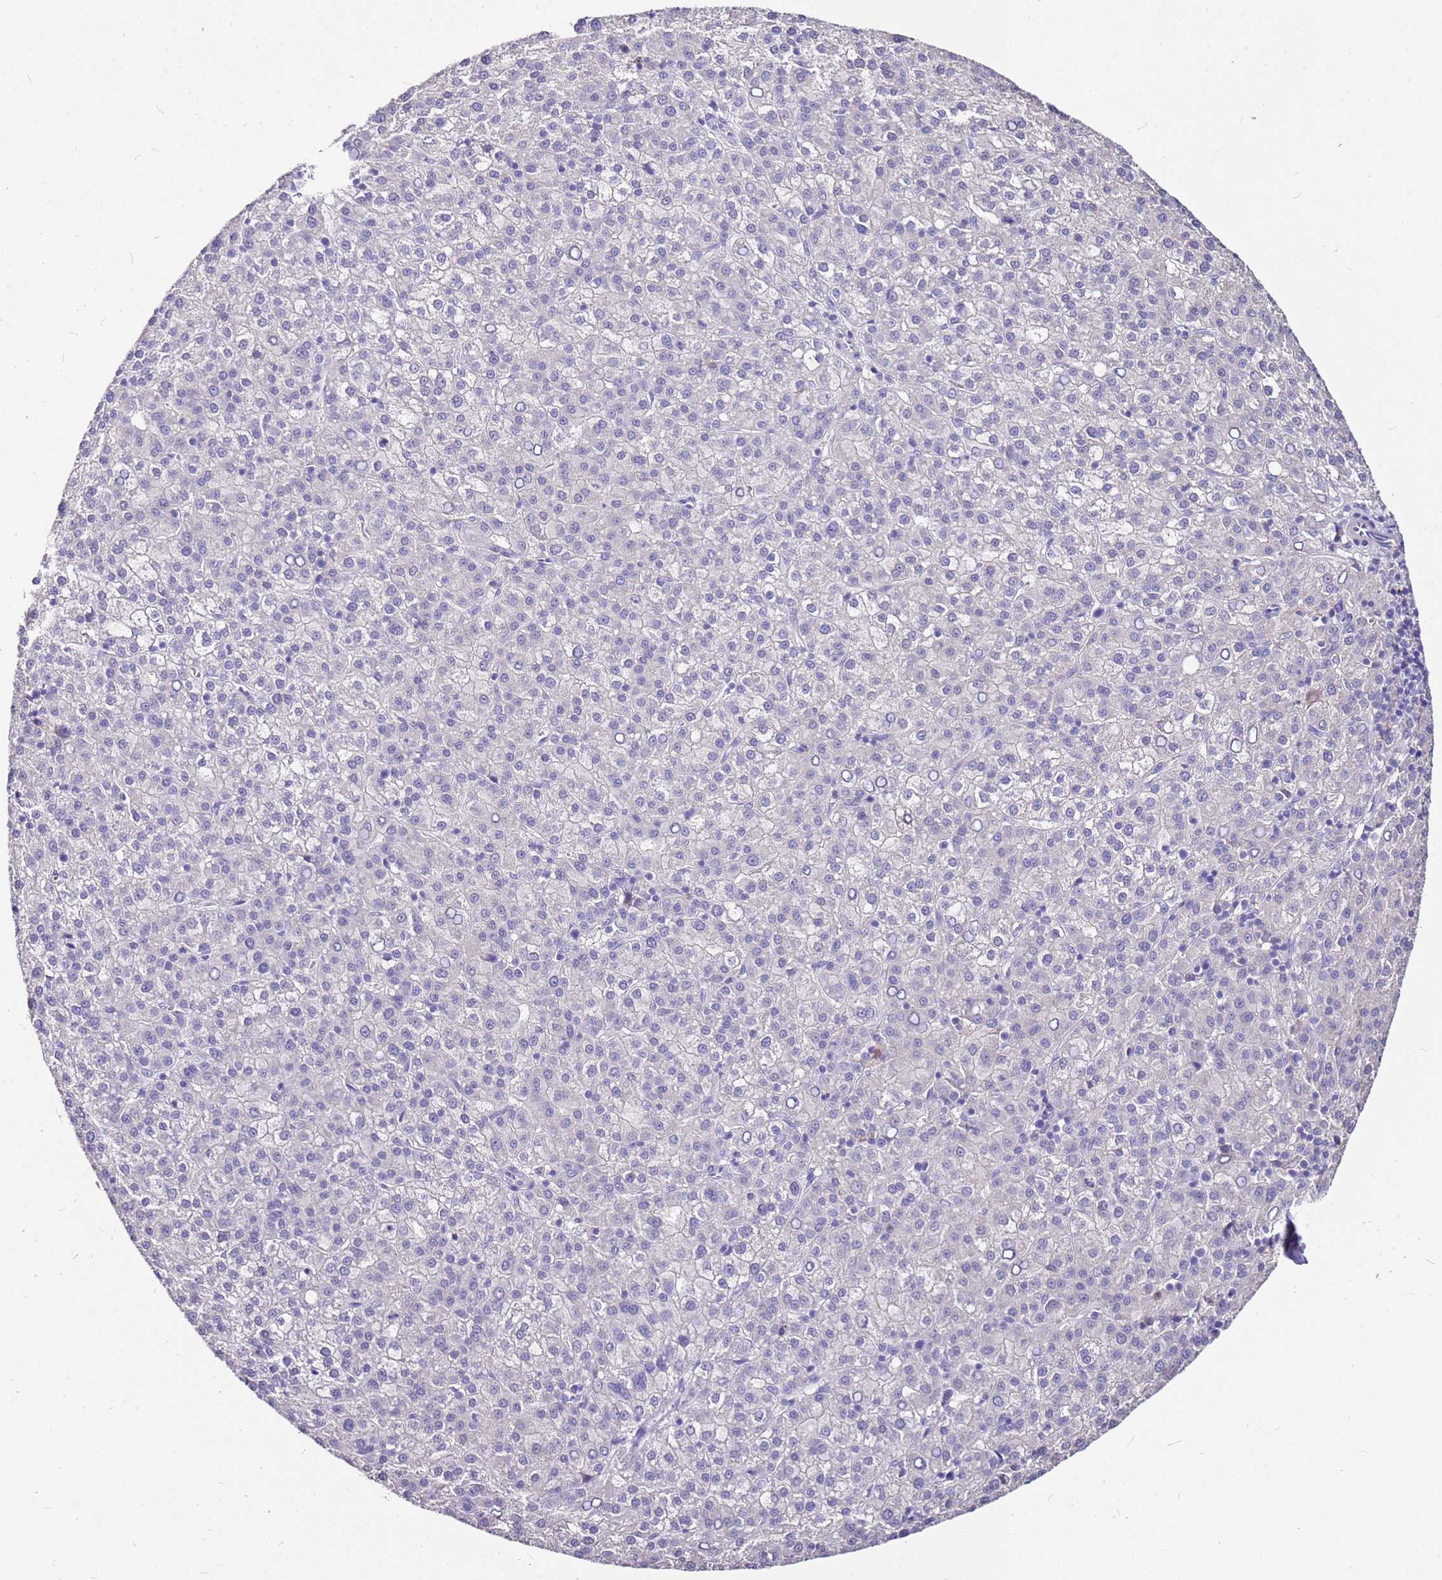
{"staining": {"intensity": "negative", "quantity": "none", "location": "none"}, "tissue": "liver cancer", "cell_type": "Tumor cells", "image_type": "cancer", "snomed": [{"axis": "morphology", "description": "Carcinoma, Hepatocellular, NOS"}, {"axis": "topography", "description": "Liver"}], "caption": "The micrograph exhibits no staining of tumor cells in liver cancer (hepatocellular carcinoma).", "gene": "DCDC2B", "patient": {"sex": "female", "age": 58}}